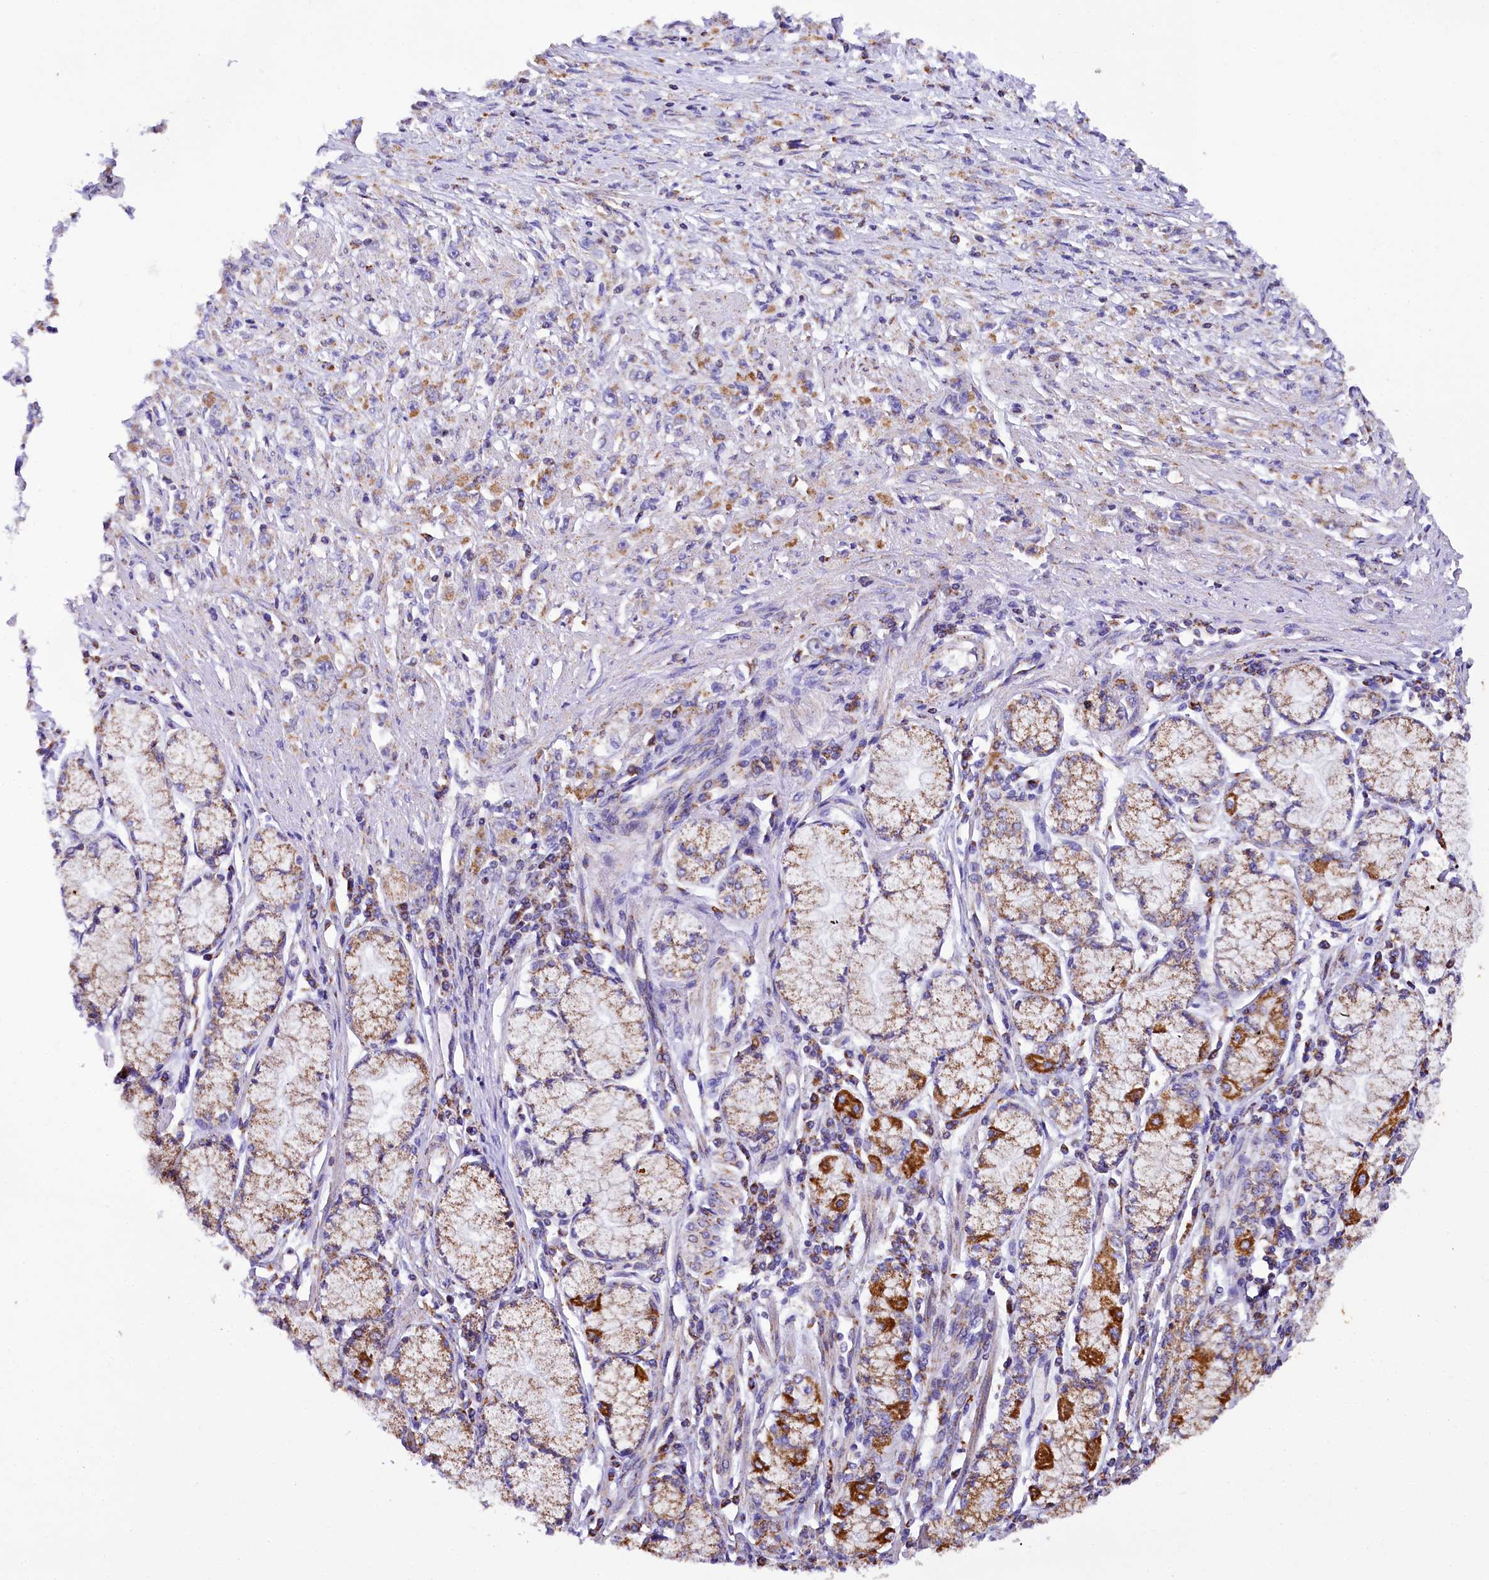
{"staining": {"intensity": "moderate", "quantity": "<25%", "location": "cytoplasmic/membranous"}, "tissue": "stomach cancer", "cell_type": "Tumor cells", "image_type": "cancer", "snomed": [{"axis": "morphology", "description": "Adenocarcinoma, NOS"}, {"axis": "topography", "description": "Stomach"}], "caption": "Moderate cytoplasmic/membranous positivity is seen in about <25% of tumor cells in adenocarcinoma (stomach).", "gene": "TASOR2", "patient": {"sex": "female", "age": 59}}